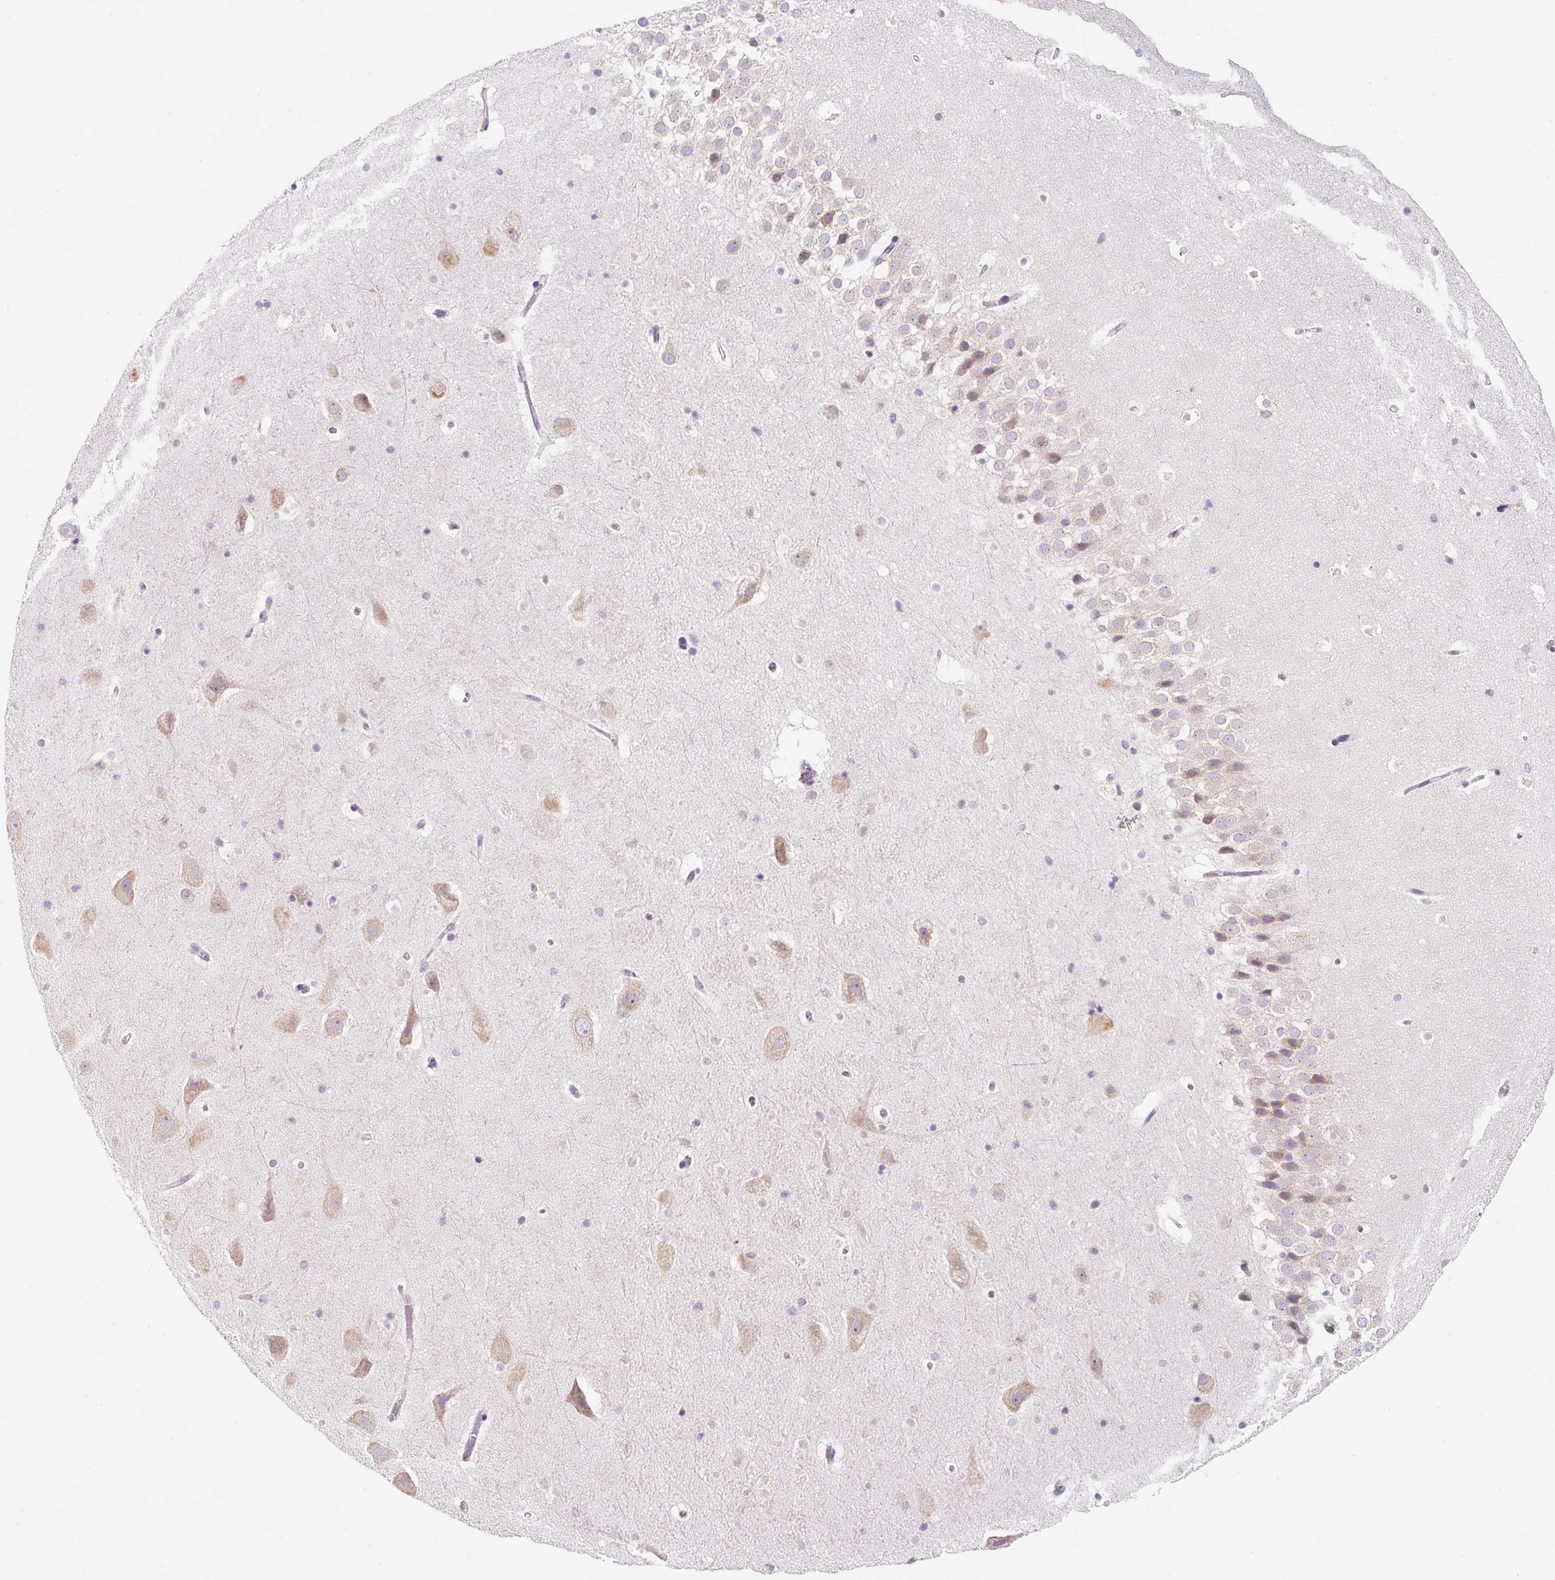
{"staining": {"intensity": "negative", "quantity": "none", "location": "none"}, "tissue": "hippocampus", "cell_type": "Glial cells", "image_type": "normal", "snomed": [{"axis": "morphology", "description": "Normal tissue, NOS"}, {"axis": "topography", "description": "Hippocampus"}], "caption": "High power microscopy photomicrograph of an IHC micrograph of benign hippocampus, revealing no significant staining in glial cells.", "gene": "DDOST", "patient": {"sex": "male", "age": 37}}